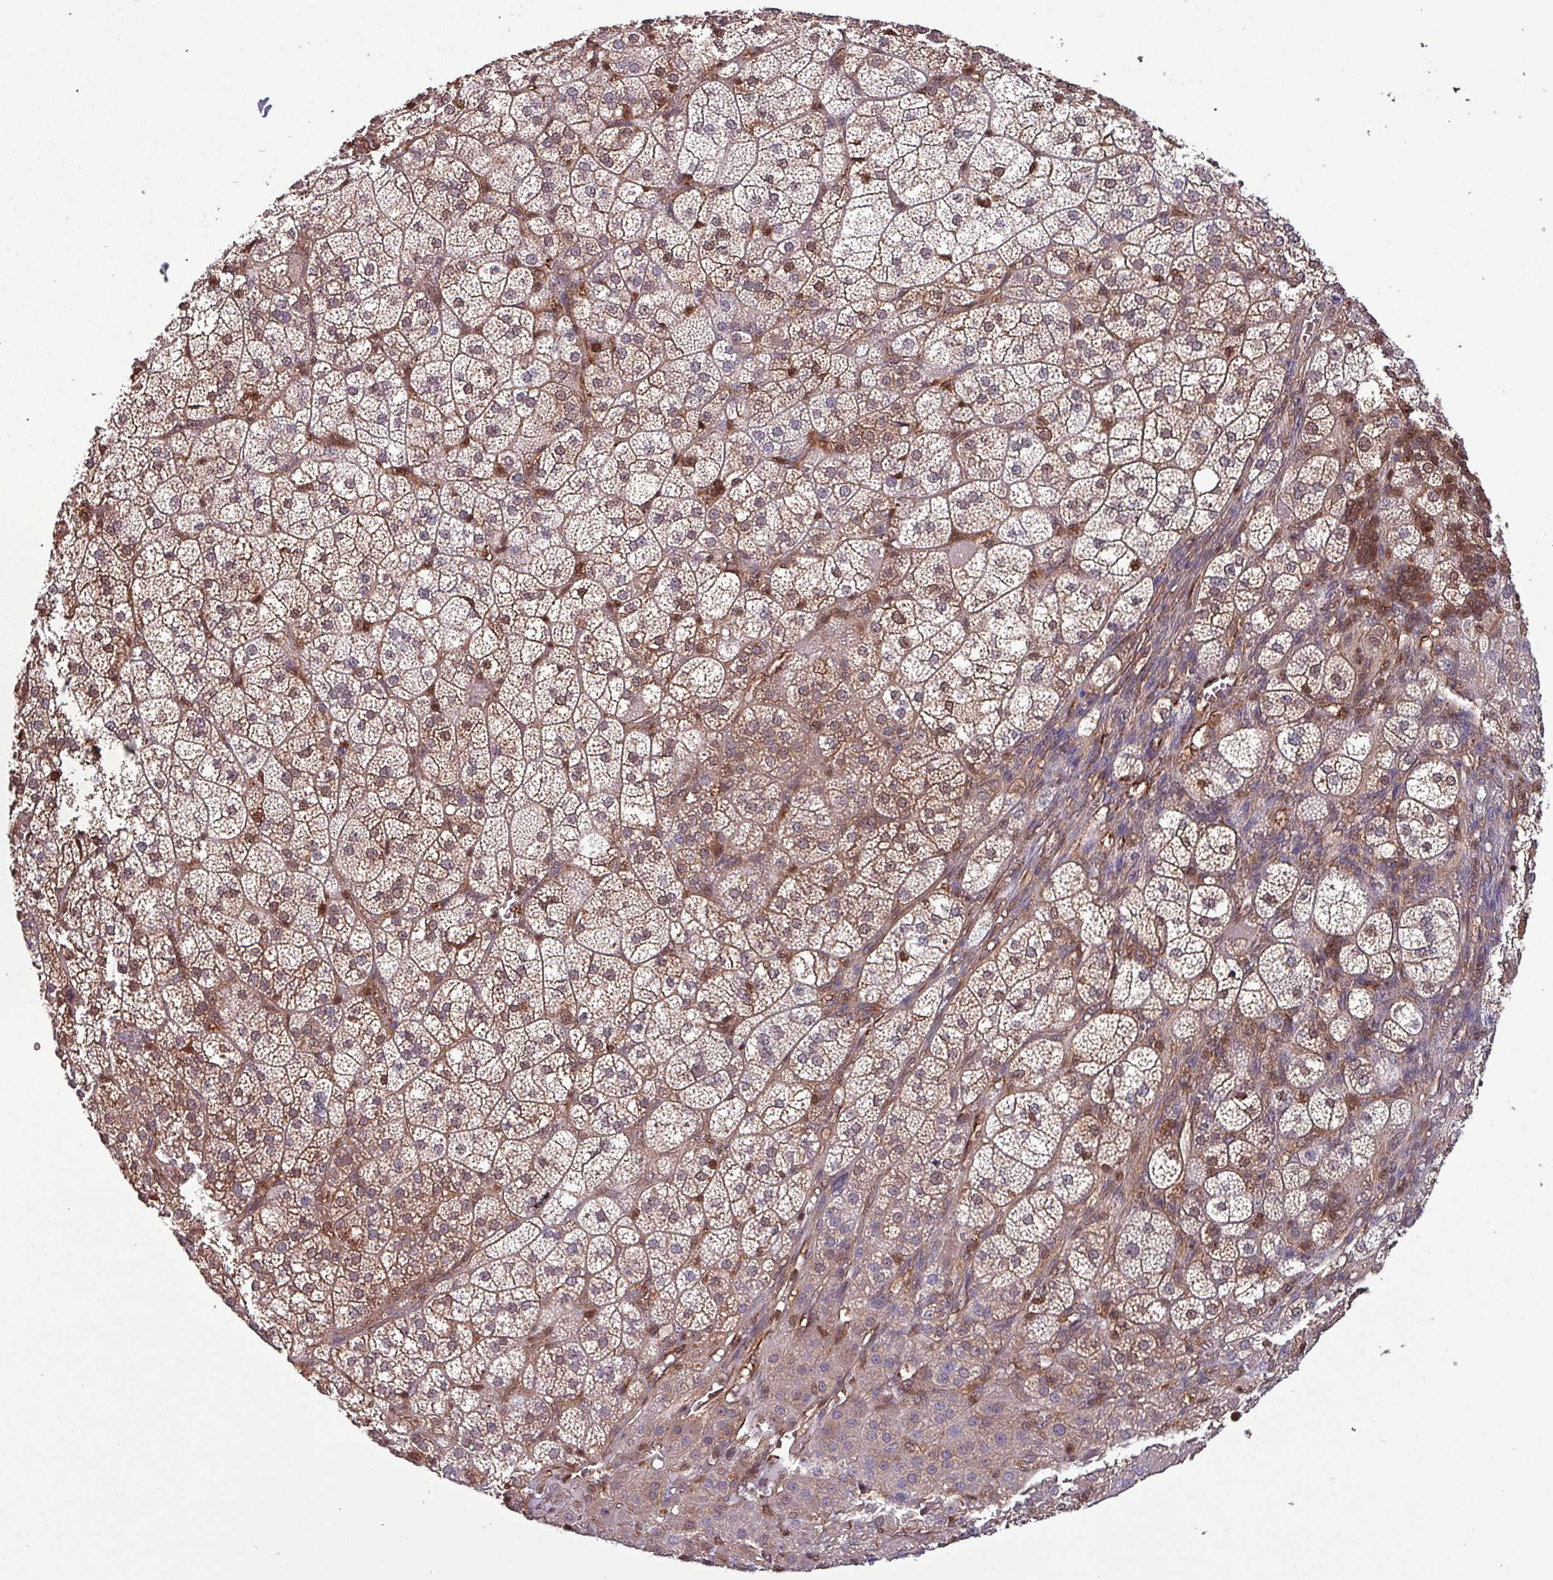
{"staining": {"intensity": "moderate", "quantity": ">75%", "location": "cytoplasmic/membranous,nuclear"}, "tissue": "adrenal gland", "cell_type": "Glandular cells", "image_type": "normal", "snomed": [{"axis": "morphology", "description": "Normal tissue, NOS"}, {"axis": "topography", "description": "Adrenal gland"}], "caption": "Normal adrenal gland displays moderate cytoplasmic/membranous,nuclear expression in about >75% of glandular cells (Stains: DAB (3,3'-diaminobenzidine) in brown, nuclei in blue, Microscopy: brightfield microscopy at high magnification)..", "gene": "PSMB8", "patient": {"sex": "female", "age": 60}}